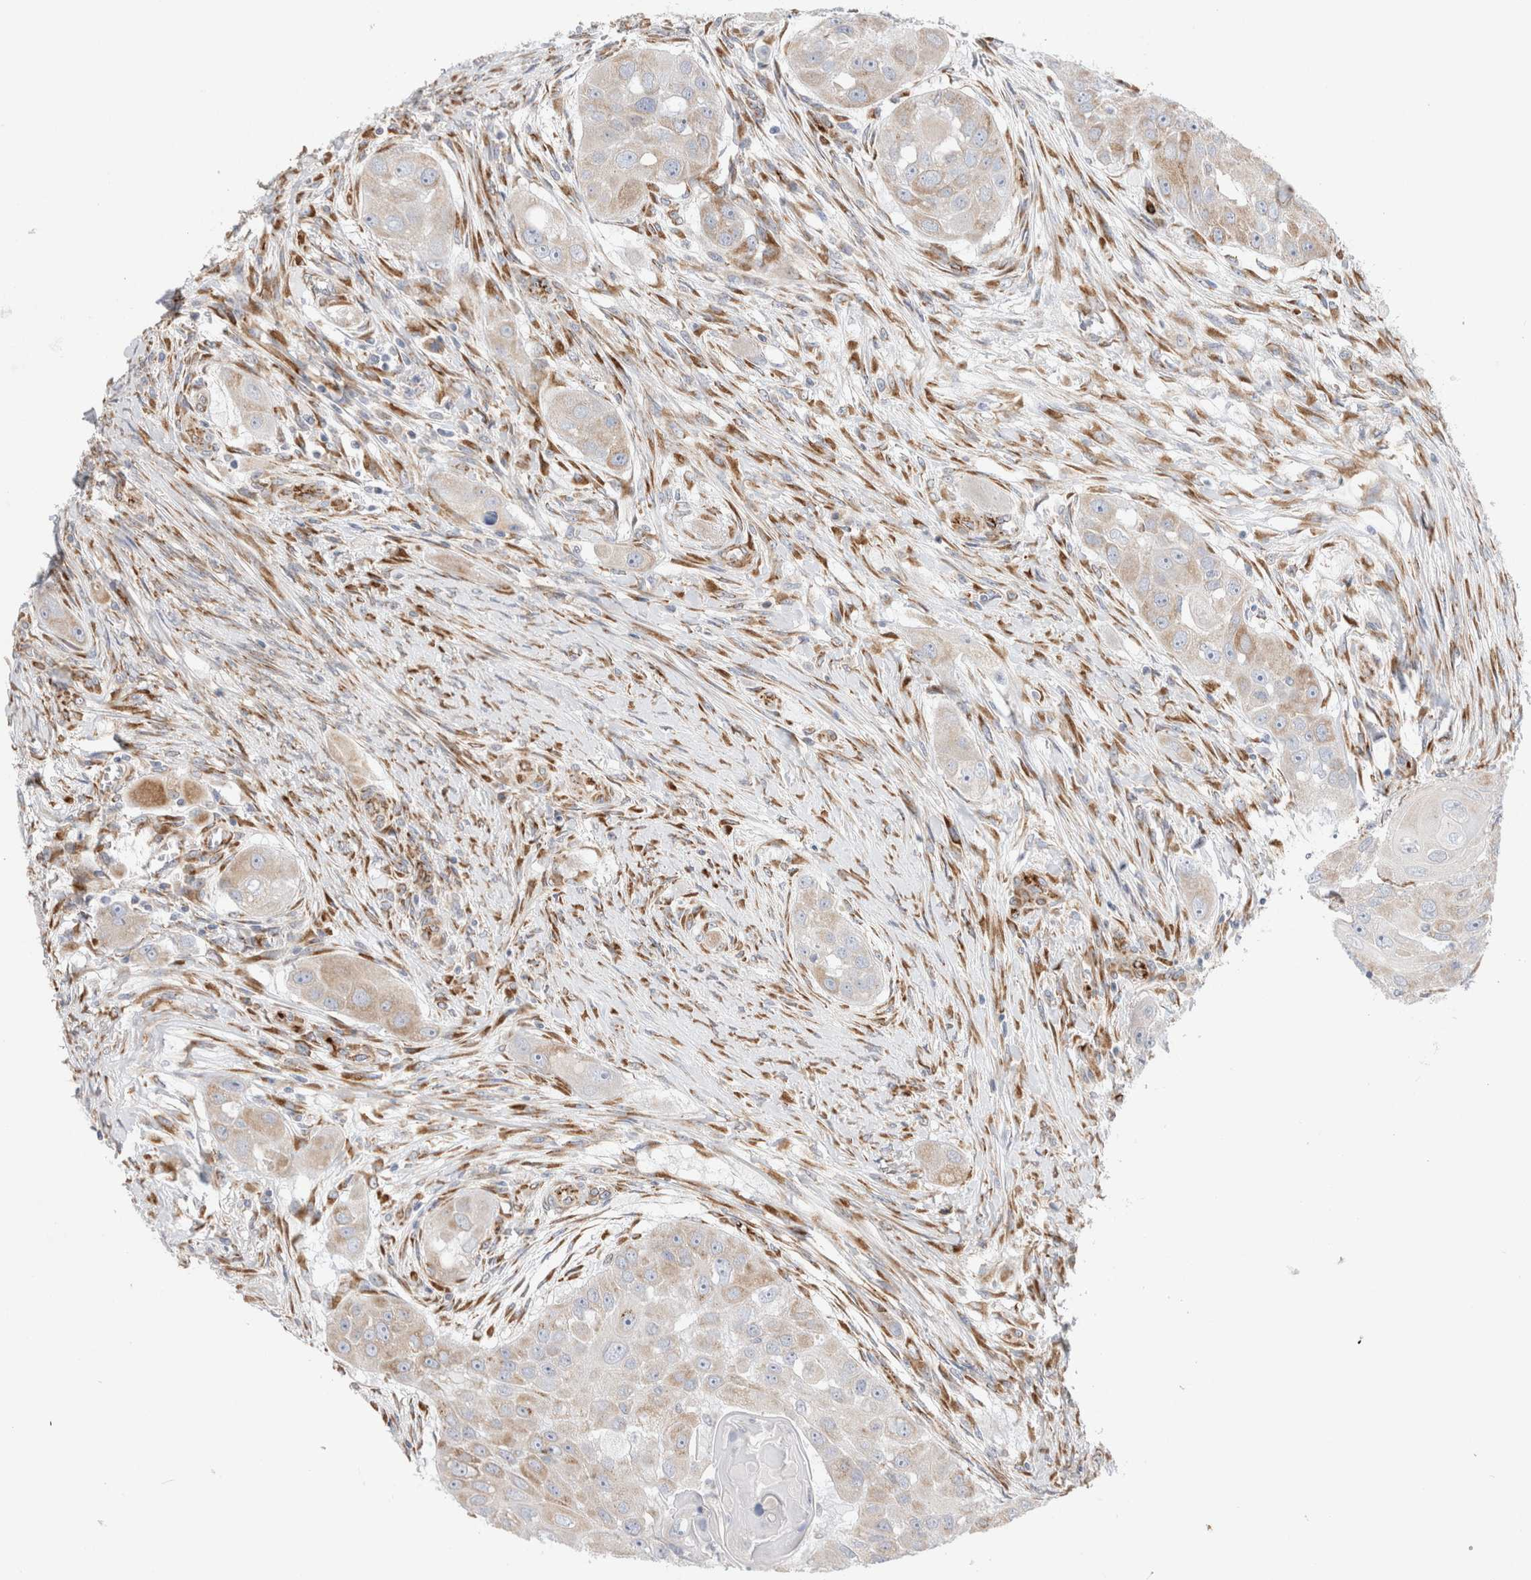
{"staining": {"intensity": "weak", "quantity": "25%-75%", "location": "cytoplasmic/membranous"}, "tissue": "head and neck cancer", "cell_type": "Tumor cells", "image_type": "cancer", "snomed": [{"axis": "morphology", "description": "Normal tissue, NOS"}, {"axis": "morphology", "description": "Squamous cell carcinoma, NOS"}, {"axis": "topography", "description": "Skeletal muscle"}, {"axis": "topography", "description": "Head-Neck"}], "caption": "Immunohistochemistry (IHC) staining of squamous cell carcinoma (head and neck), which demonstrates low levels of weak cytoplasmic/membranous staining in about 25%-75% of tumor cells indicating weak cytoplasmic/membranous protein expression. The staining was performed using DAB (3,3'-diaminobenzidine) (brown) for protein detection and nuclei were counterstained in hematoxylin (blue).", "gene": "CNPY4", "patient": {"sex": "male", "age": 51}}